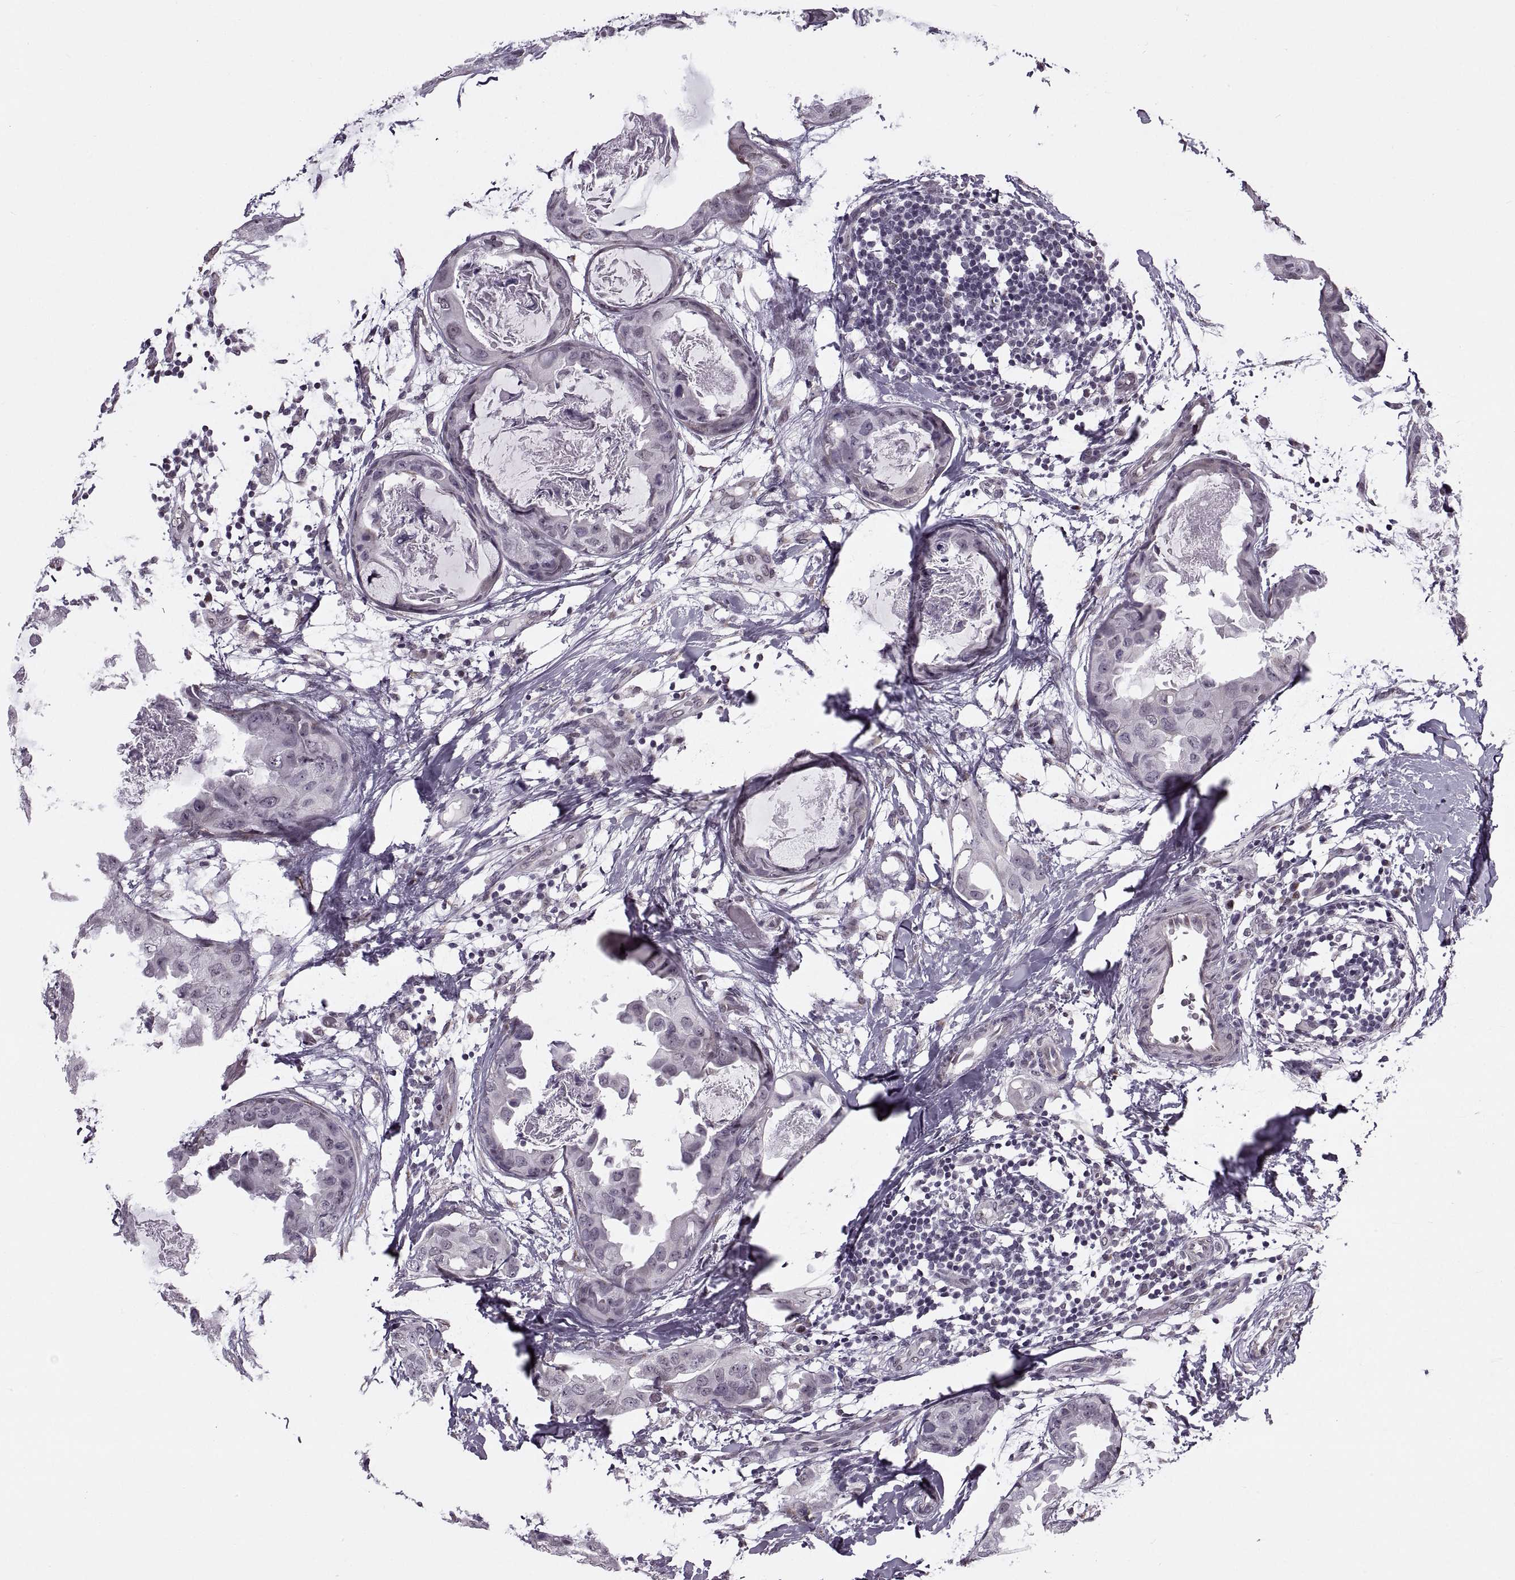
{"staining": {"intensity": "negative", "quantity": "none", "location": "none"}, "tissue": "breast cancer", "cell_type": "Tumor cells", "image_type": "cancer", "snomed": [{"axis": "morphology", "description": "Normal tissue, NOS"}, {"axis": "morphology", "description": "Duct carcinoma"}, {"axis": "topography", "description": "Breast"}], "caption": "Protein analysis of infiltrating ductal carcinoma (breast) exhibits no significant staining in tumor cells. The staining is performed using DAB brown chromogen with nuclei counter-stained in using hematoxylin.", "gene": "PRSS37", "patient": {"sex": "female", "age": 40}}